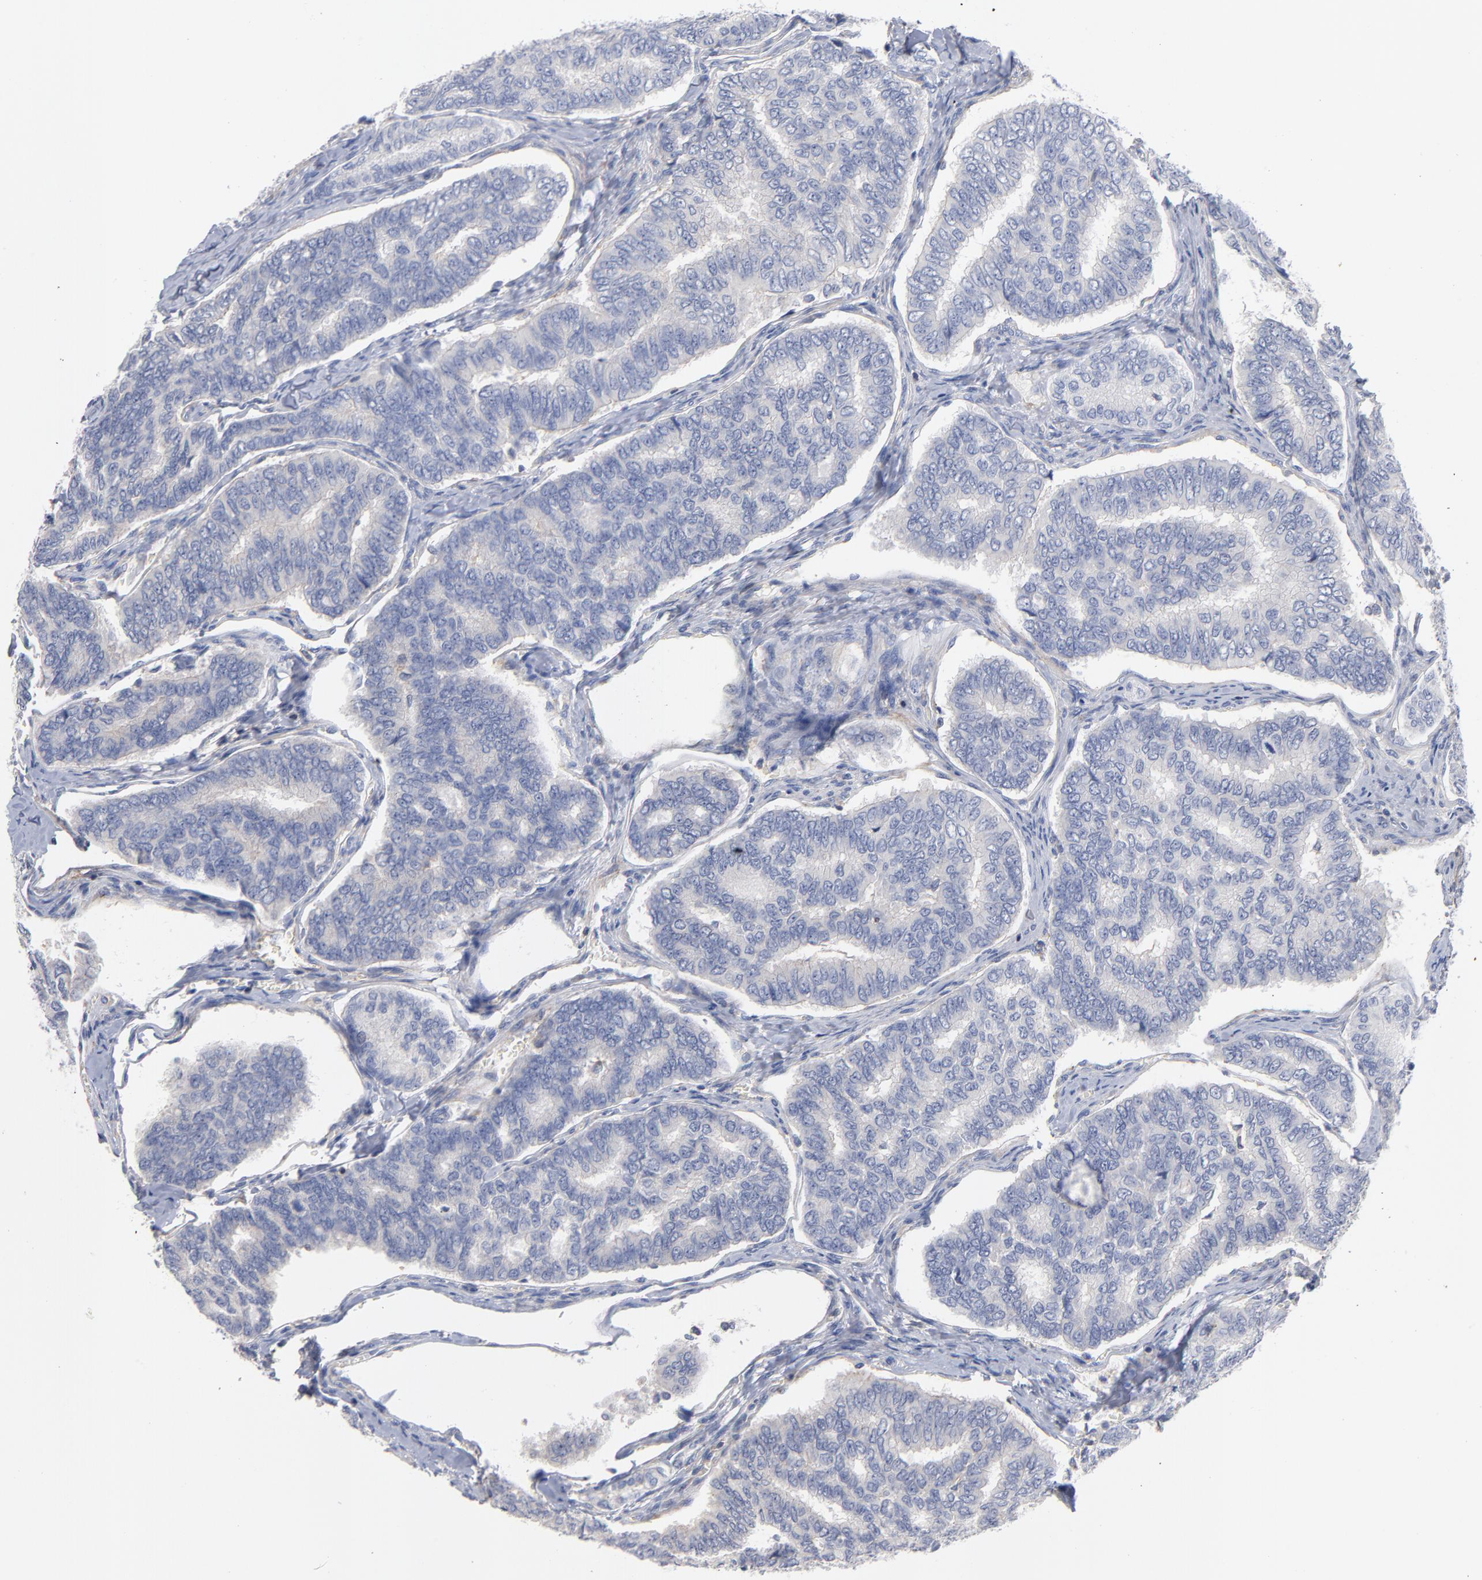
{"staining": {"intensity": "weak", "quantity": "25%-75%", "location": "cytoplasmic/membranous"}, "tissue": "thyroid cancer", "cell_type": "Tumor cells", "image_type": "cancer", "snomed": [{"axis": "morphology", "description": "Papillary adenocarcinoma, NOS"}, {"axis": "topography", "description": "Thyroid gland"}], "caption": "Protein expression analysis of human papillary adenocarcinoma (thyroid) reveals weak cytoplasmic/membranous staining in approximately 25%-75% of tumor cells.", "gene": "PDLIM2", "patient": {"sex": "female", "age": 35}}